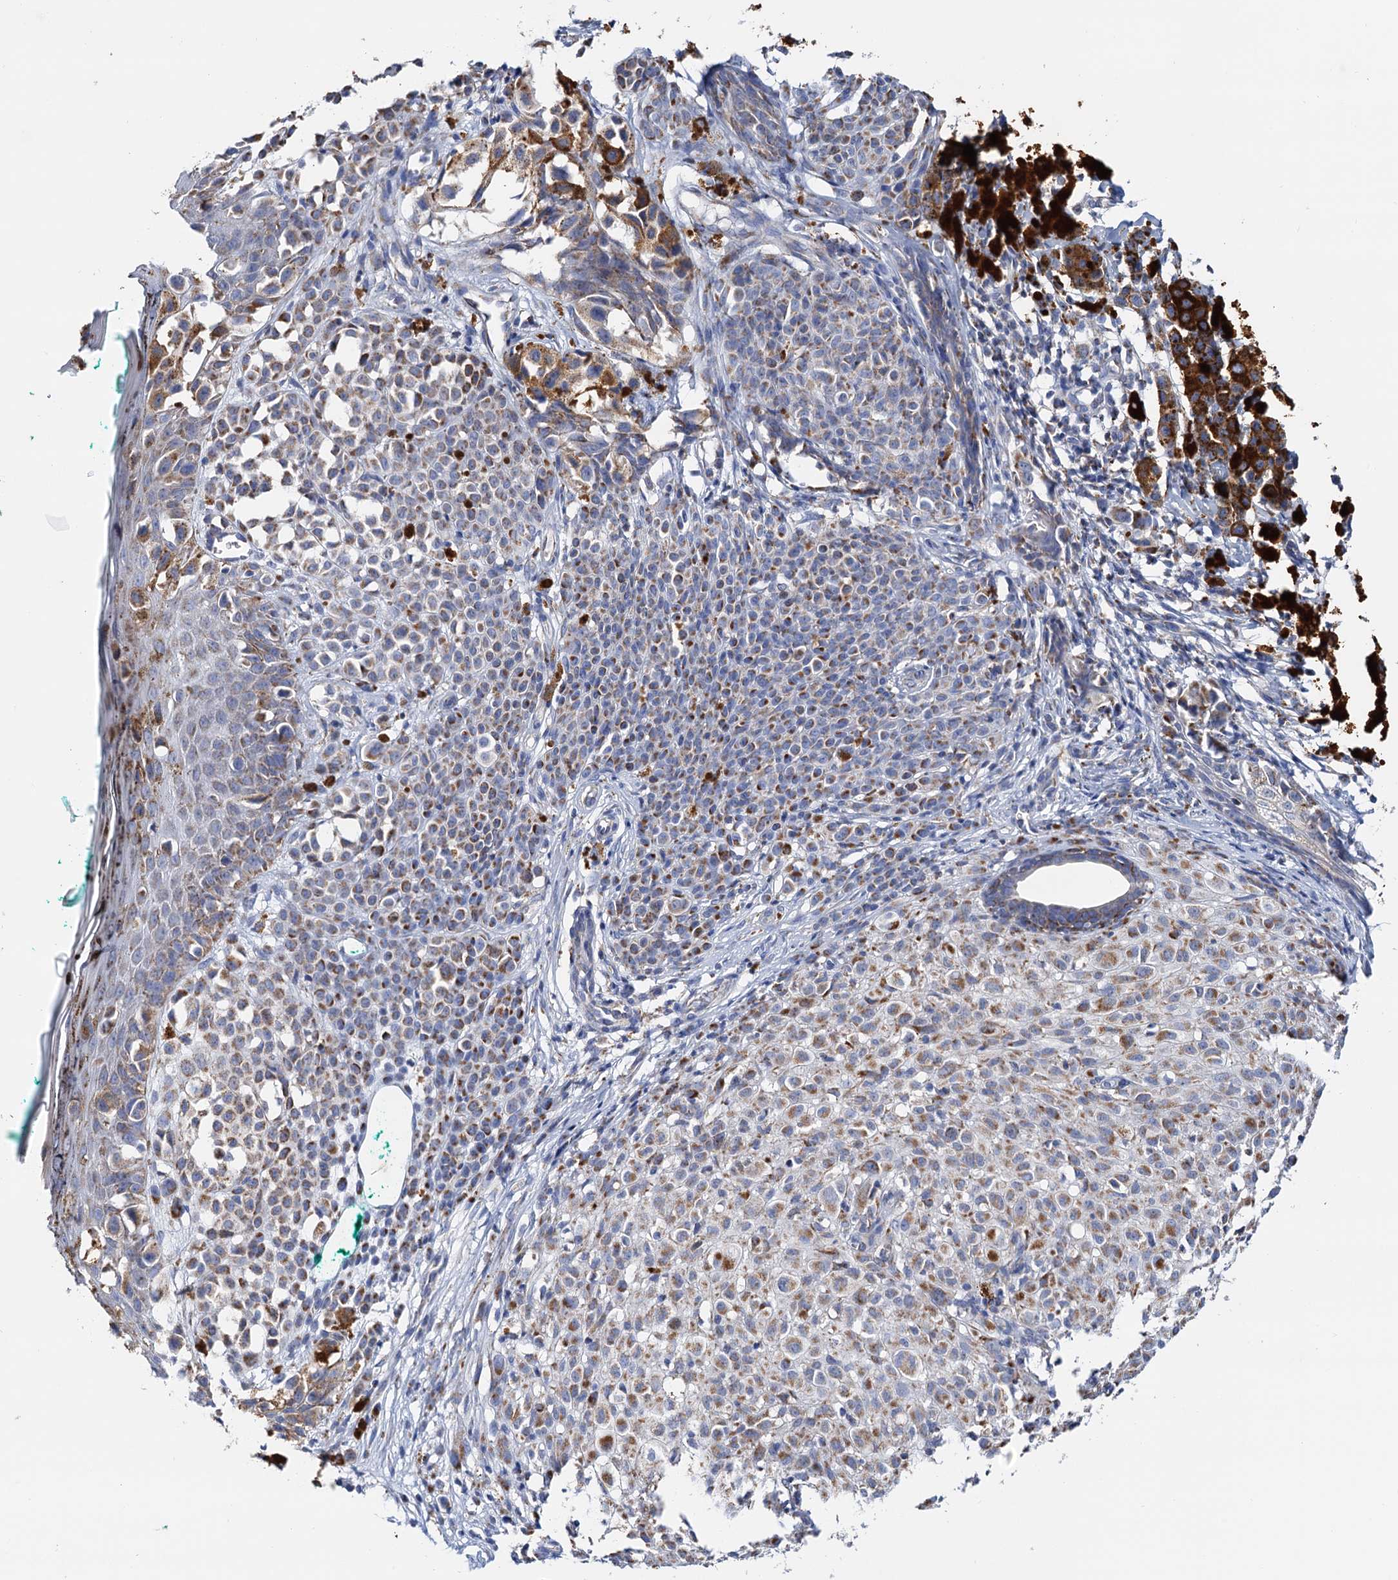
{"staining": {"intensity": "moderate", "quantity": "25%-75%", "location": "cytoplasmic/membranous"}, "tissue": "melanoma", "cell_type": "Tumor cells", "image_type": "cancer", "snomed": [{"axis": "morphology", "description": "Malignant melanoma, NOS"}, {"axis": "topography", "description": "Skin of leg"}], "caption": "High-power microscopy captured an immunohistochemistry (IHC) histopathology image of malignant melanoma, revealing moderate cytoplasmic/membranous staining in approximately 25%-75% of tumor cells.", "gene": "C2CD3", "patient": {"sex": "female", "age": 72}}